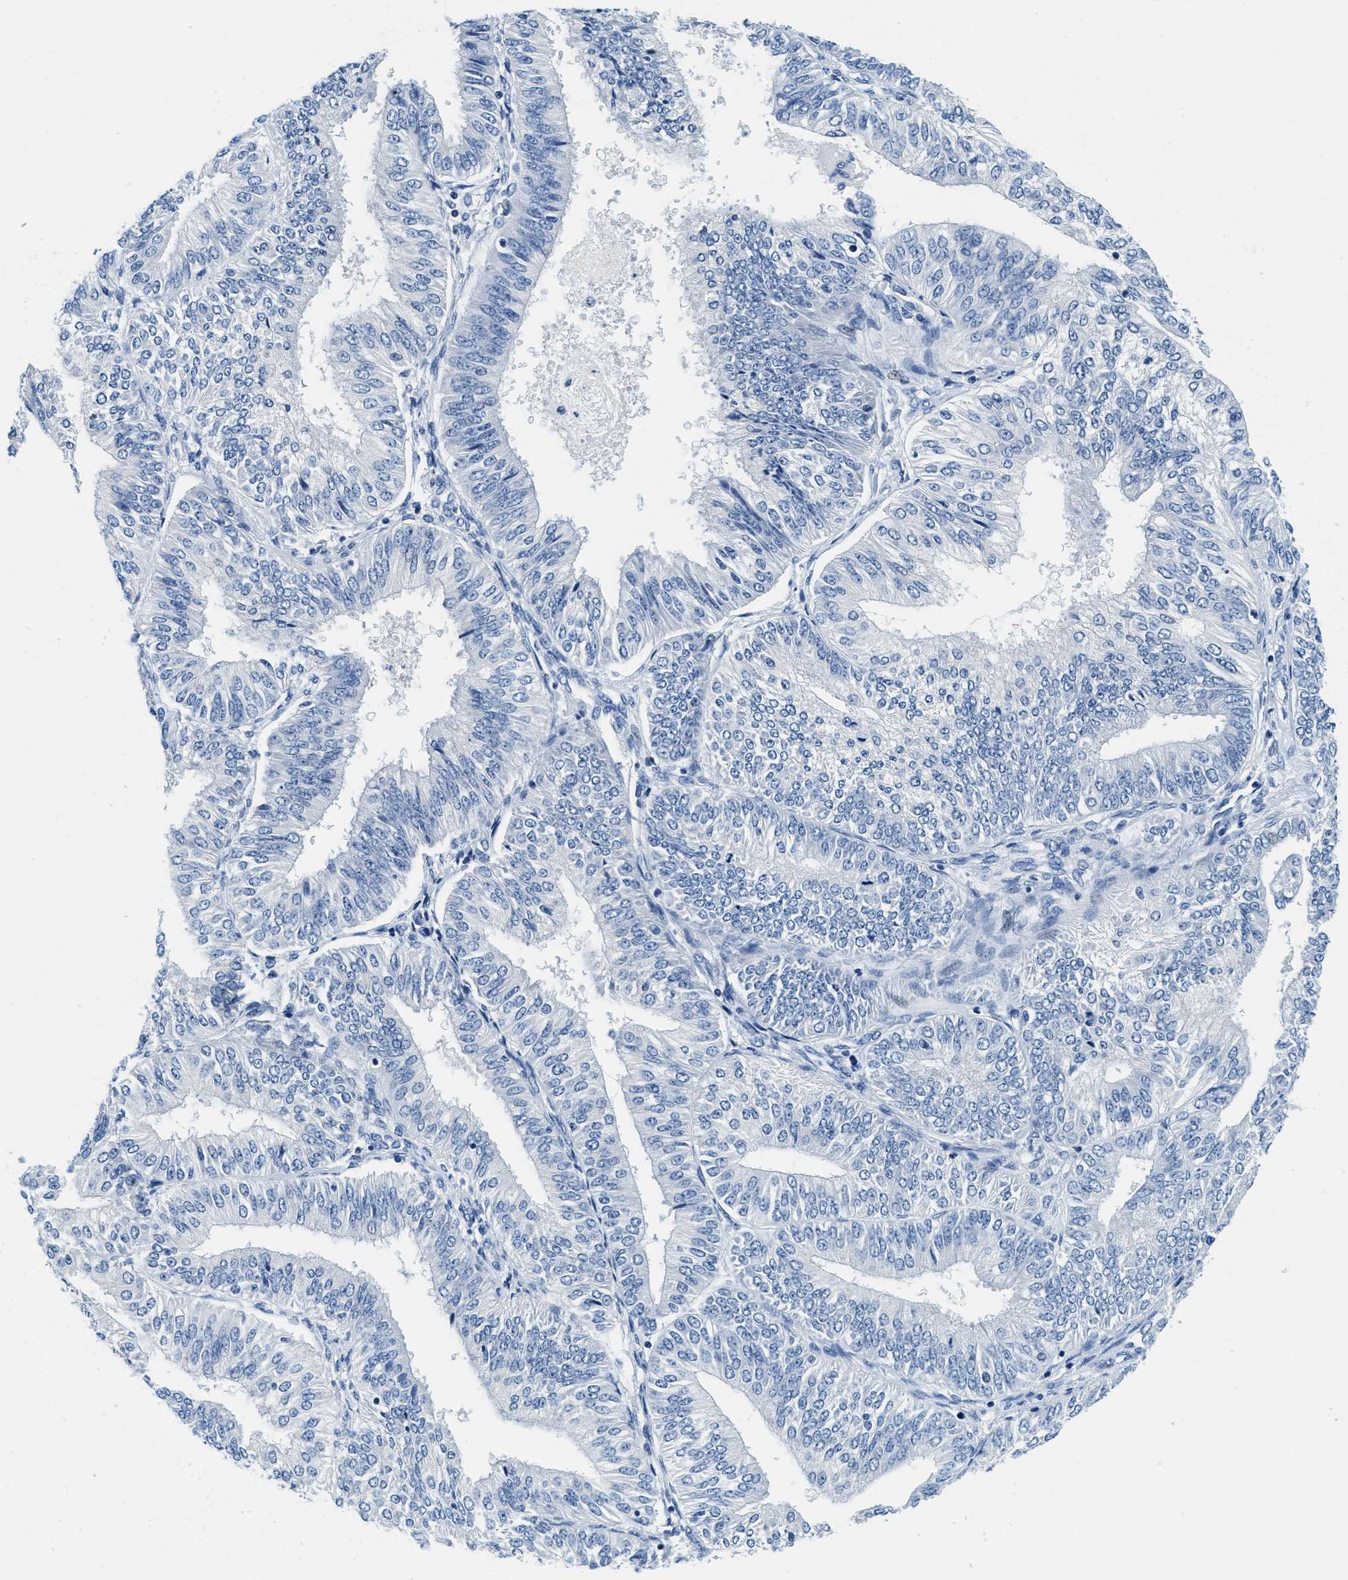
{"staining": {"intensity": "negative", "quantity": "none", "location": "none"}, "tissue": "endometrial cancer", "cell_type": "Tumor cells", "image_type": "cancer", "snomed": [{"axis": "morphology", "description": "Adenocarcinoma, NOS"}, {"axis": "topography", "description": "Endometrium"}], "caption": "Endometrial cancer was stained to show a protein in brown. There is no significant positivity in tumor cells.", "gene": "GSTM3", "patient": {"sex": "female", "age": 58}}